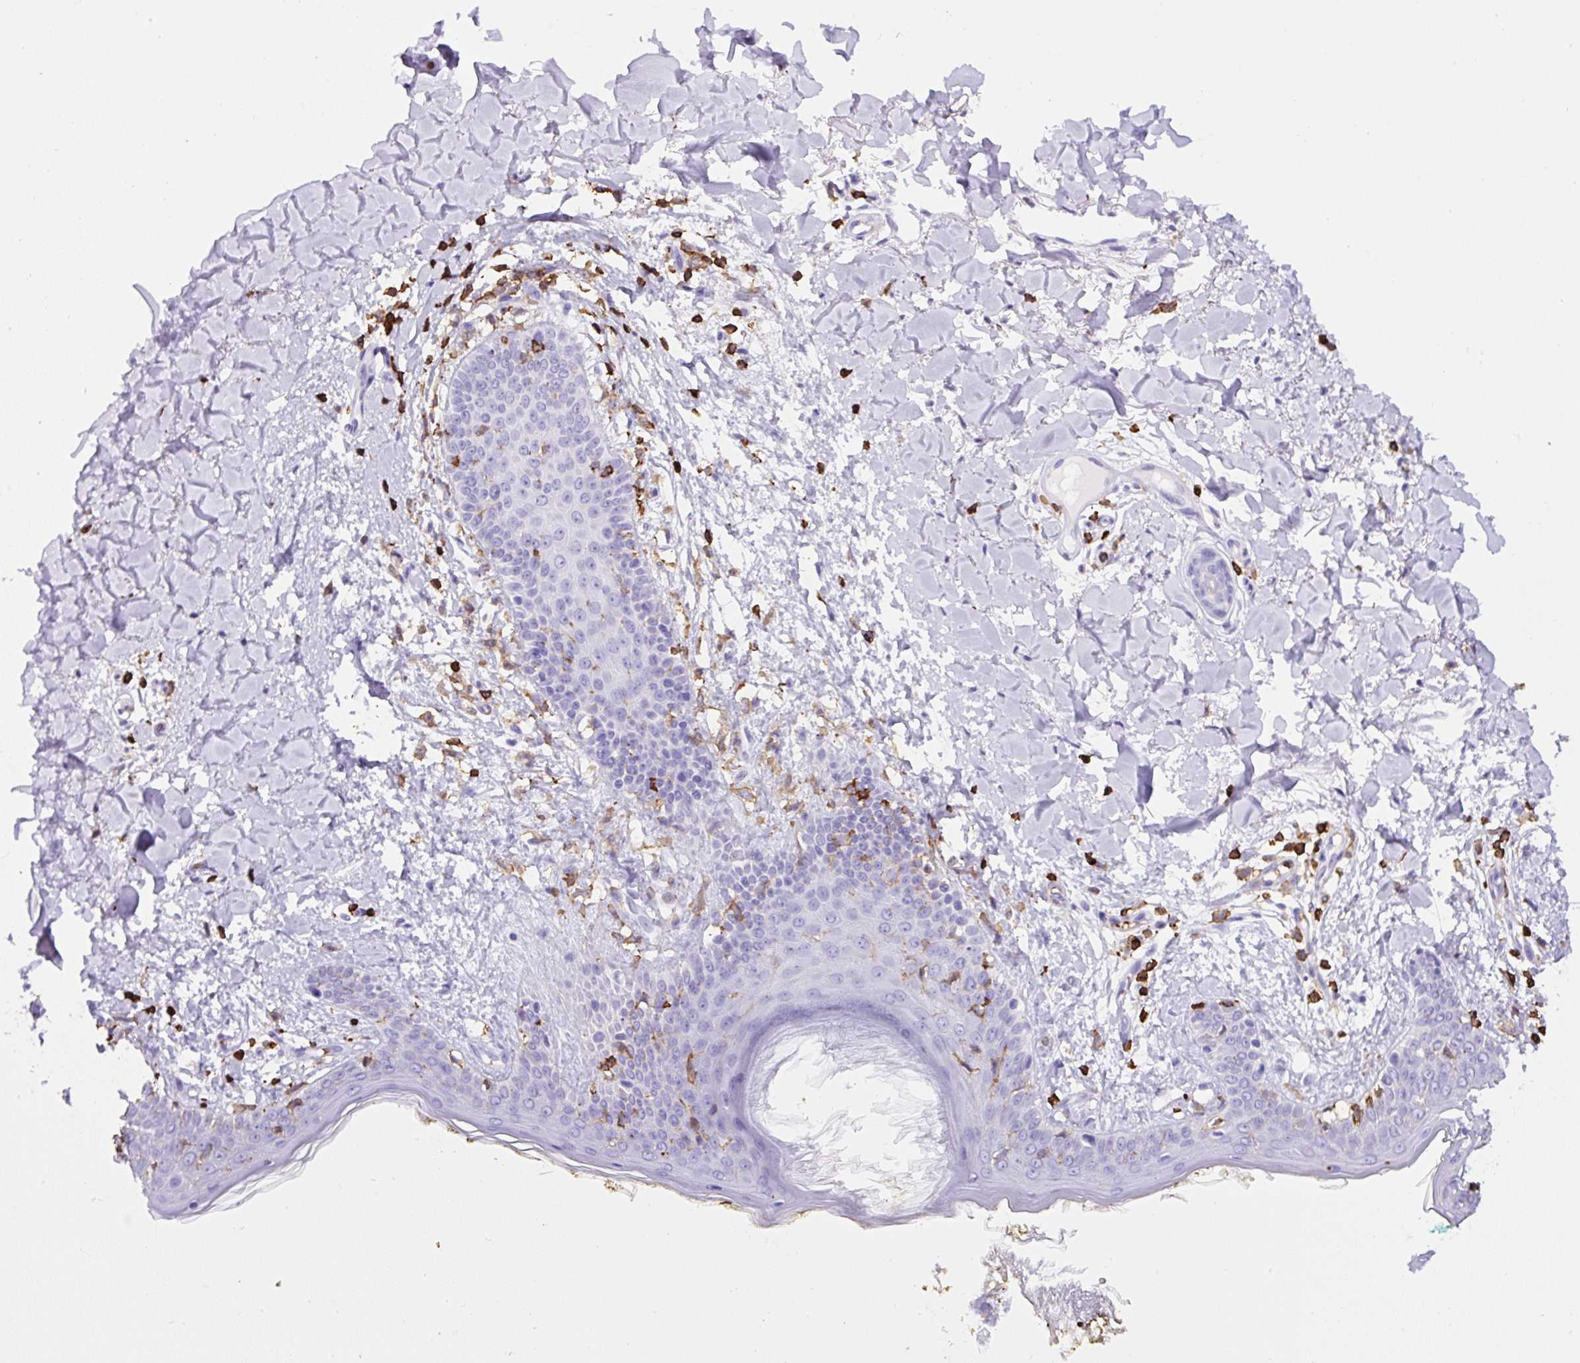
{"staining": {"intensity": "negative", "quantity": "none", "location": "none"}, "tissue": "skin", "cell_type": "Fibroblasts", "image_type": "normal", "snomed": [{"axis": "morphology", "description": "Normal tissue, NOS"}, {"axis": "topography", "description": "Skin"}], "caption": "IHC of normal human skin shows no staining in fibroblasts. (DAB immunohistochemistry visualized using brightfield microscopy, high magnification).", "gene": "FAM228B", "patient": {"sex": "female", "age": 34}}